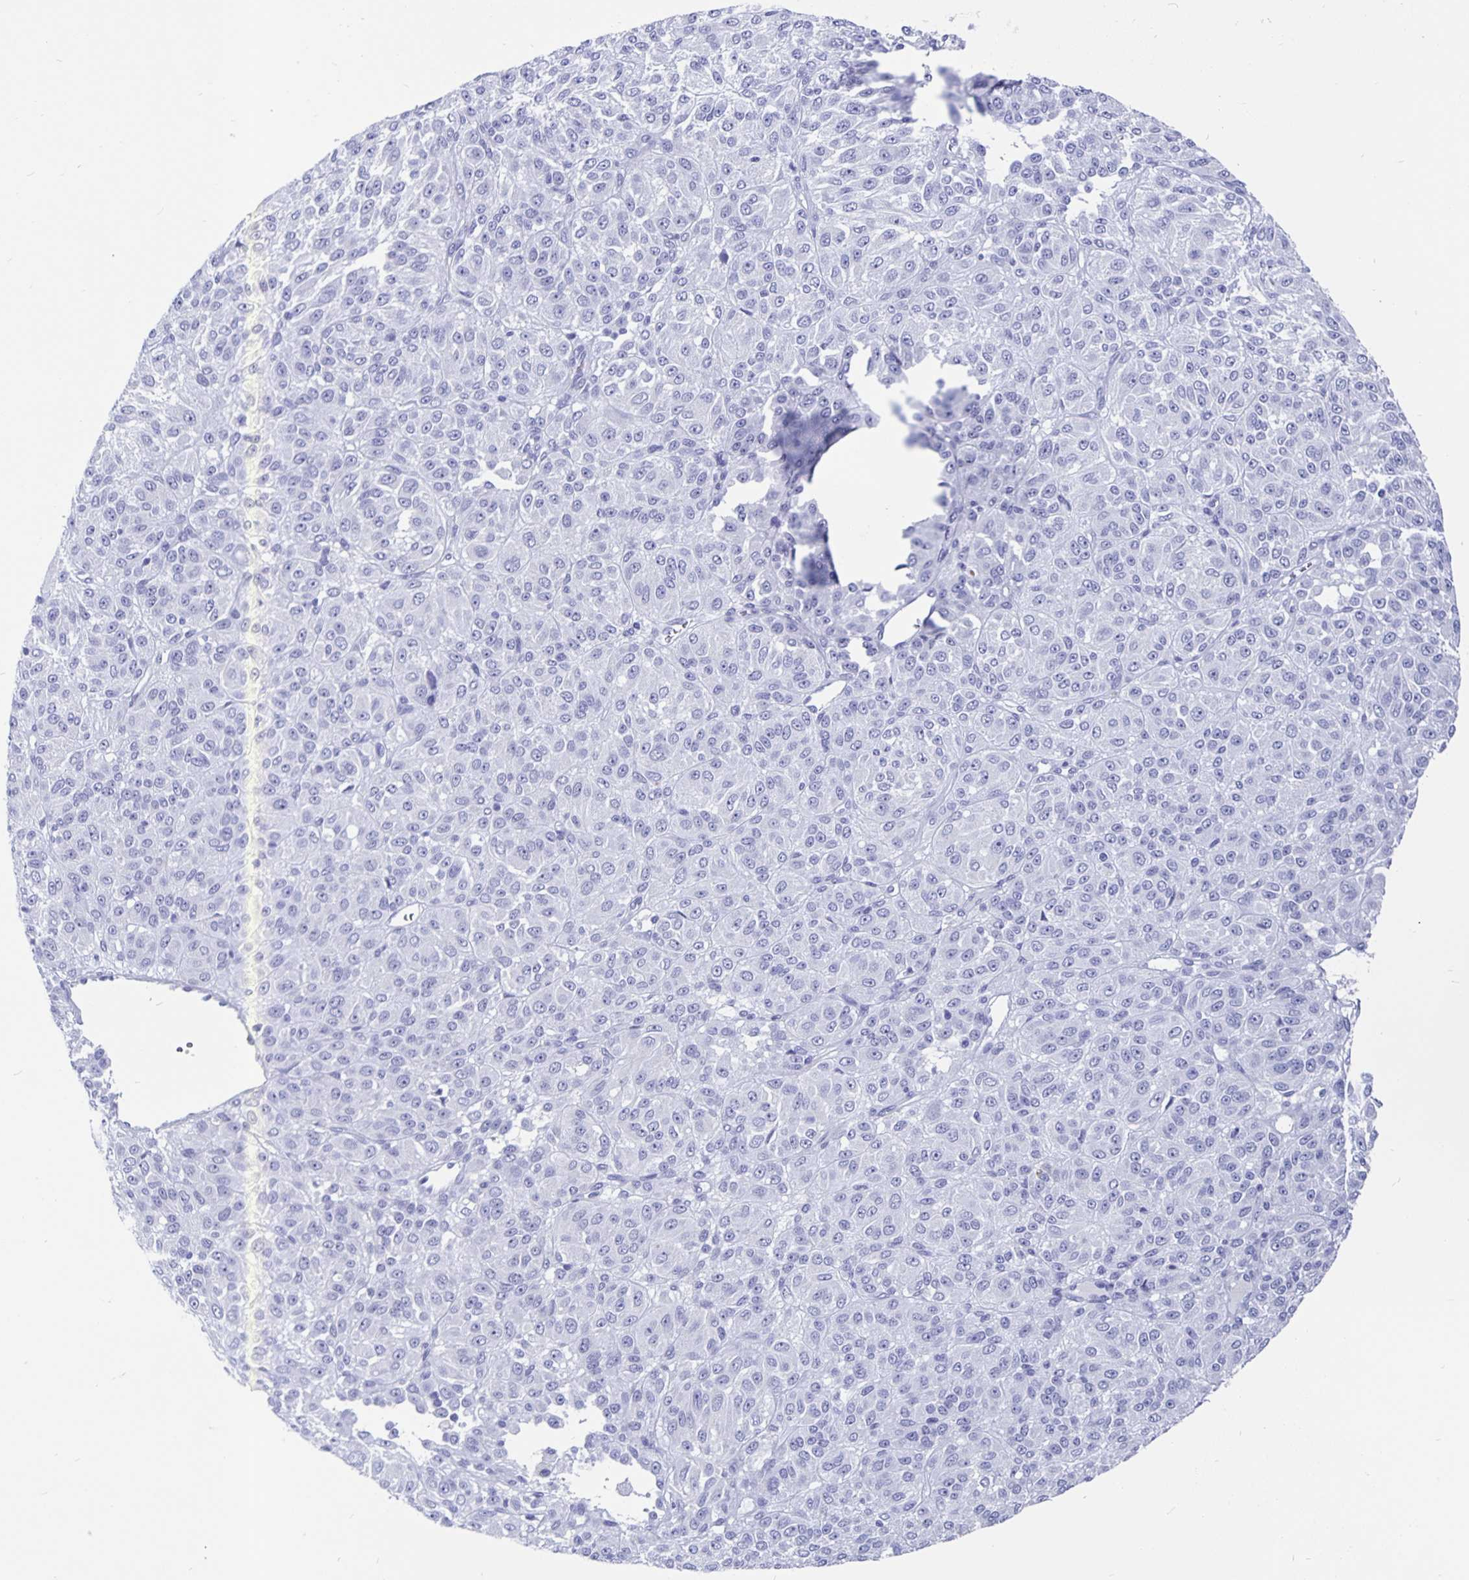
{"staining": {"intensity": "negative", "quantity": "none", "location": "none"}, "tissue": "melanoma", "cell_type": "Tumor cells", "image_type": "cancer", "snomed": [{"axis": "morphology", "description": "Malignant melanoma, Metastatic site"}, {"axis": "topography", "description": "Brain"}], "caption": "DAB (3,3'-diaminobenzidine) immunohistochemical staining of malignant melanoma (metastatic site) exhibits no significant staining in tumor cells.", "gene": "ODF3B", "patient": {"sex": "female", "age": 56}}